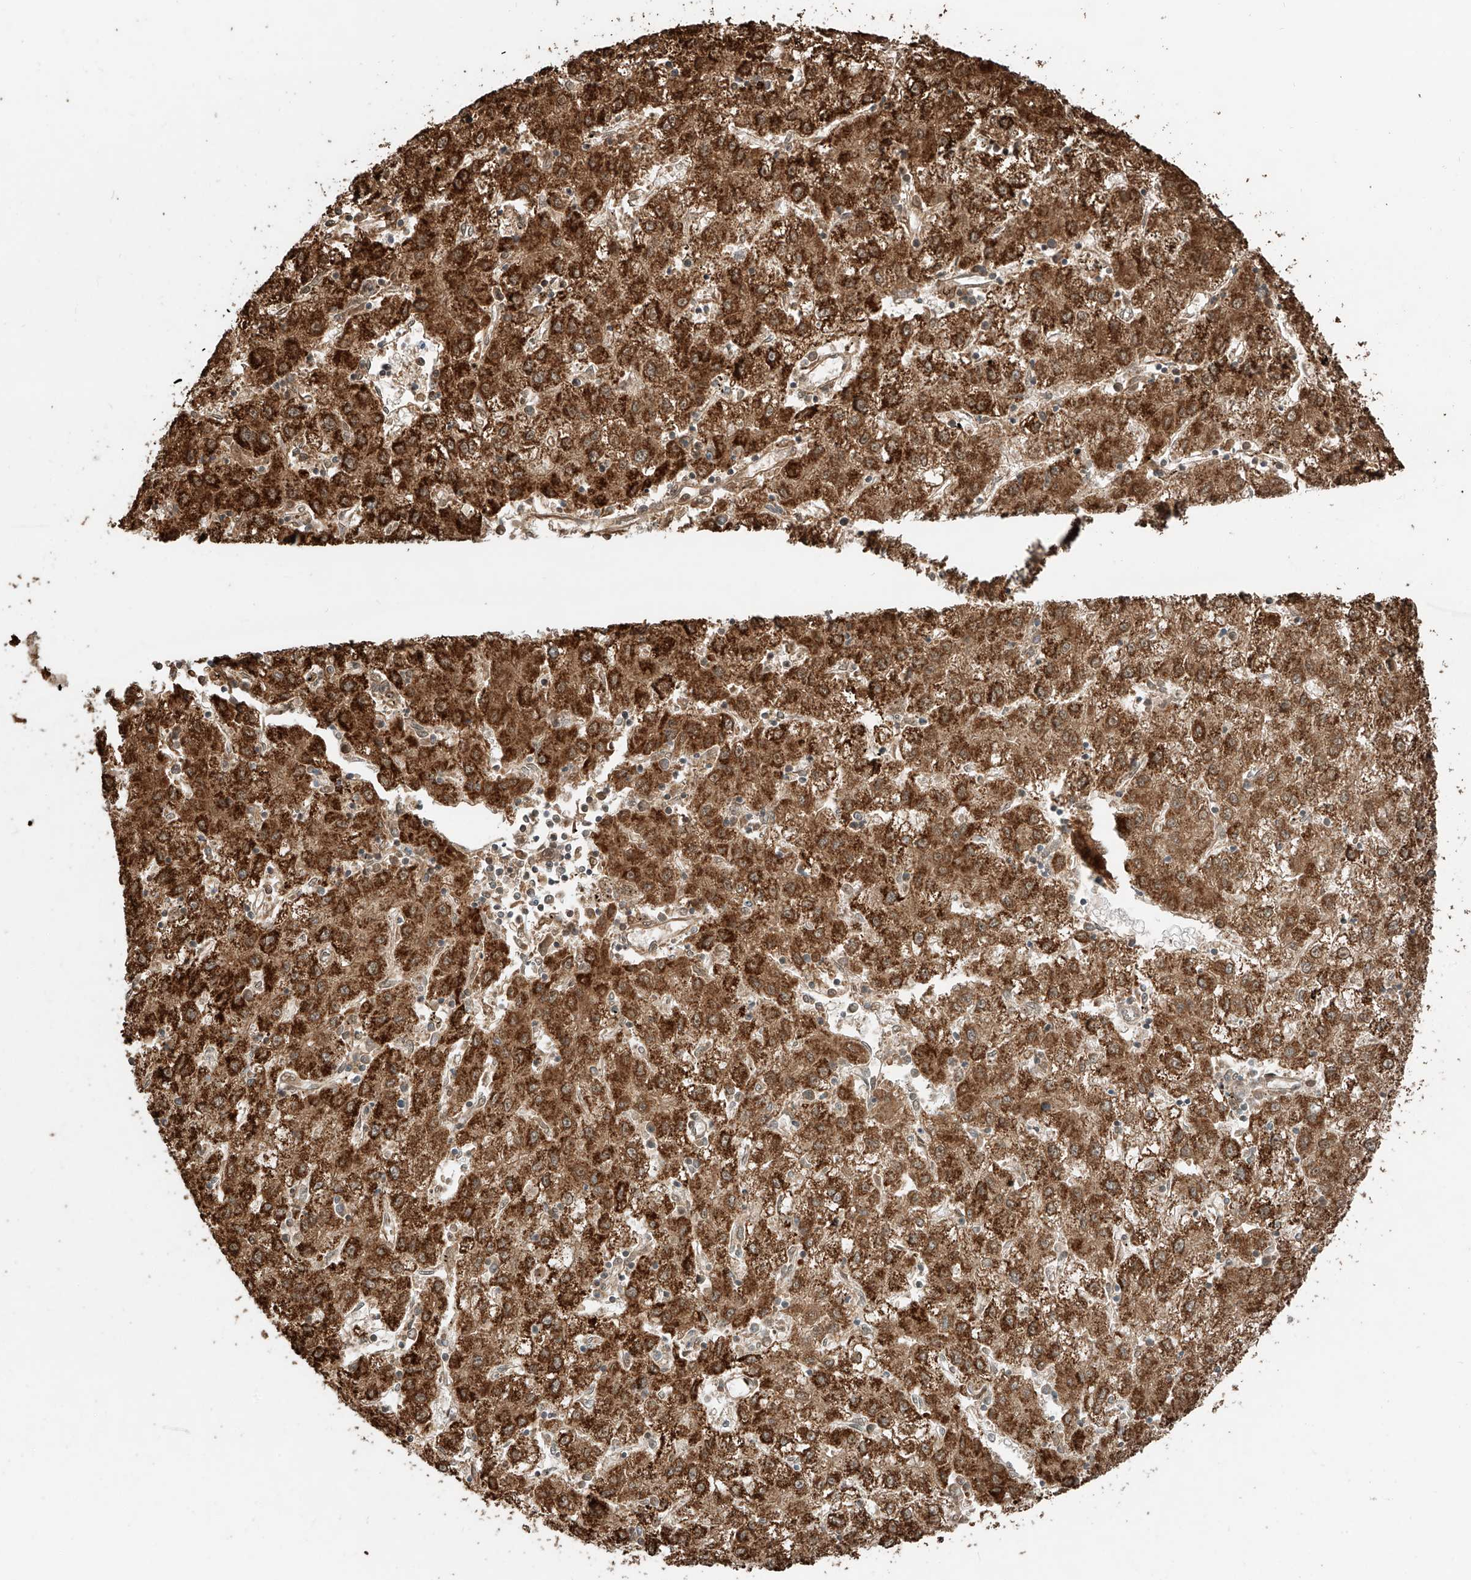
{"staining": {"intensity": "strong", "quantity": ">75%", "location": "cytoplasmic/membranous"}, "tissue": "liver cancer", "cell_type": "Tumor cells", "image_type": "cancer", "snomed": [{"axis": "morphology", "description": "Carcinoma, Hepatocellular, NOS"}, {"axis": "topography", "description": "Liver"}], "caption": "A micrograph of liver cancer (hepatocellular carcinoma) stained for a protein shows strong cytoplasmic/membranous brown staining in tumor cells.", "gene": "CEP162", "patient": {"sex": "male", "age": 72}}